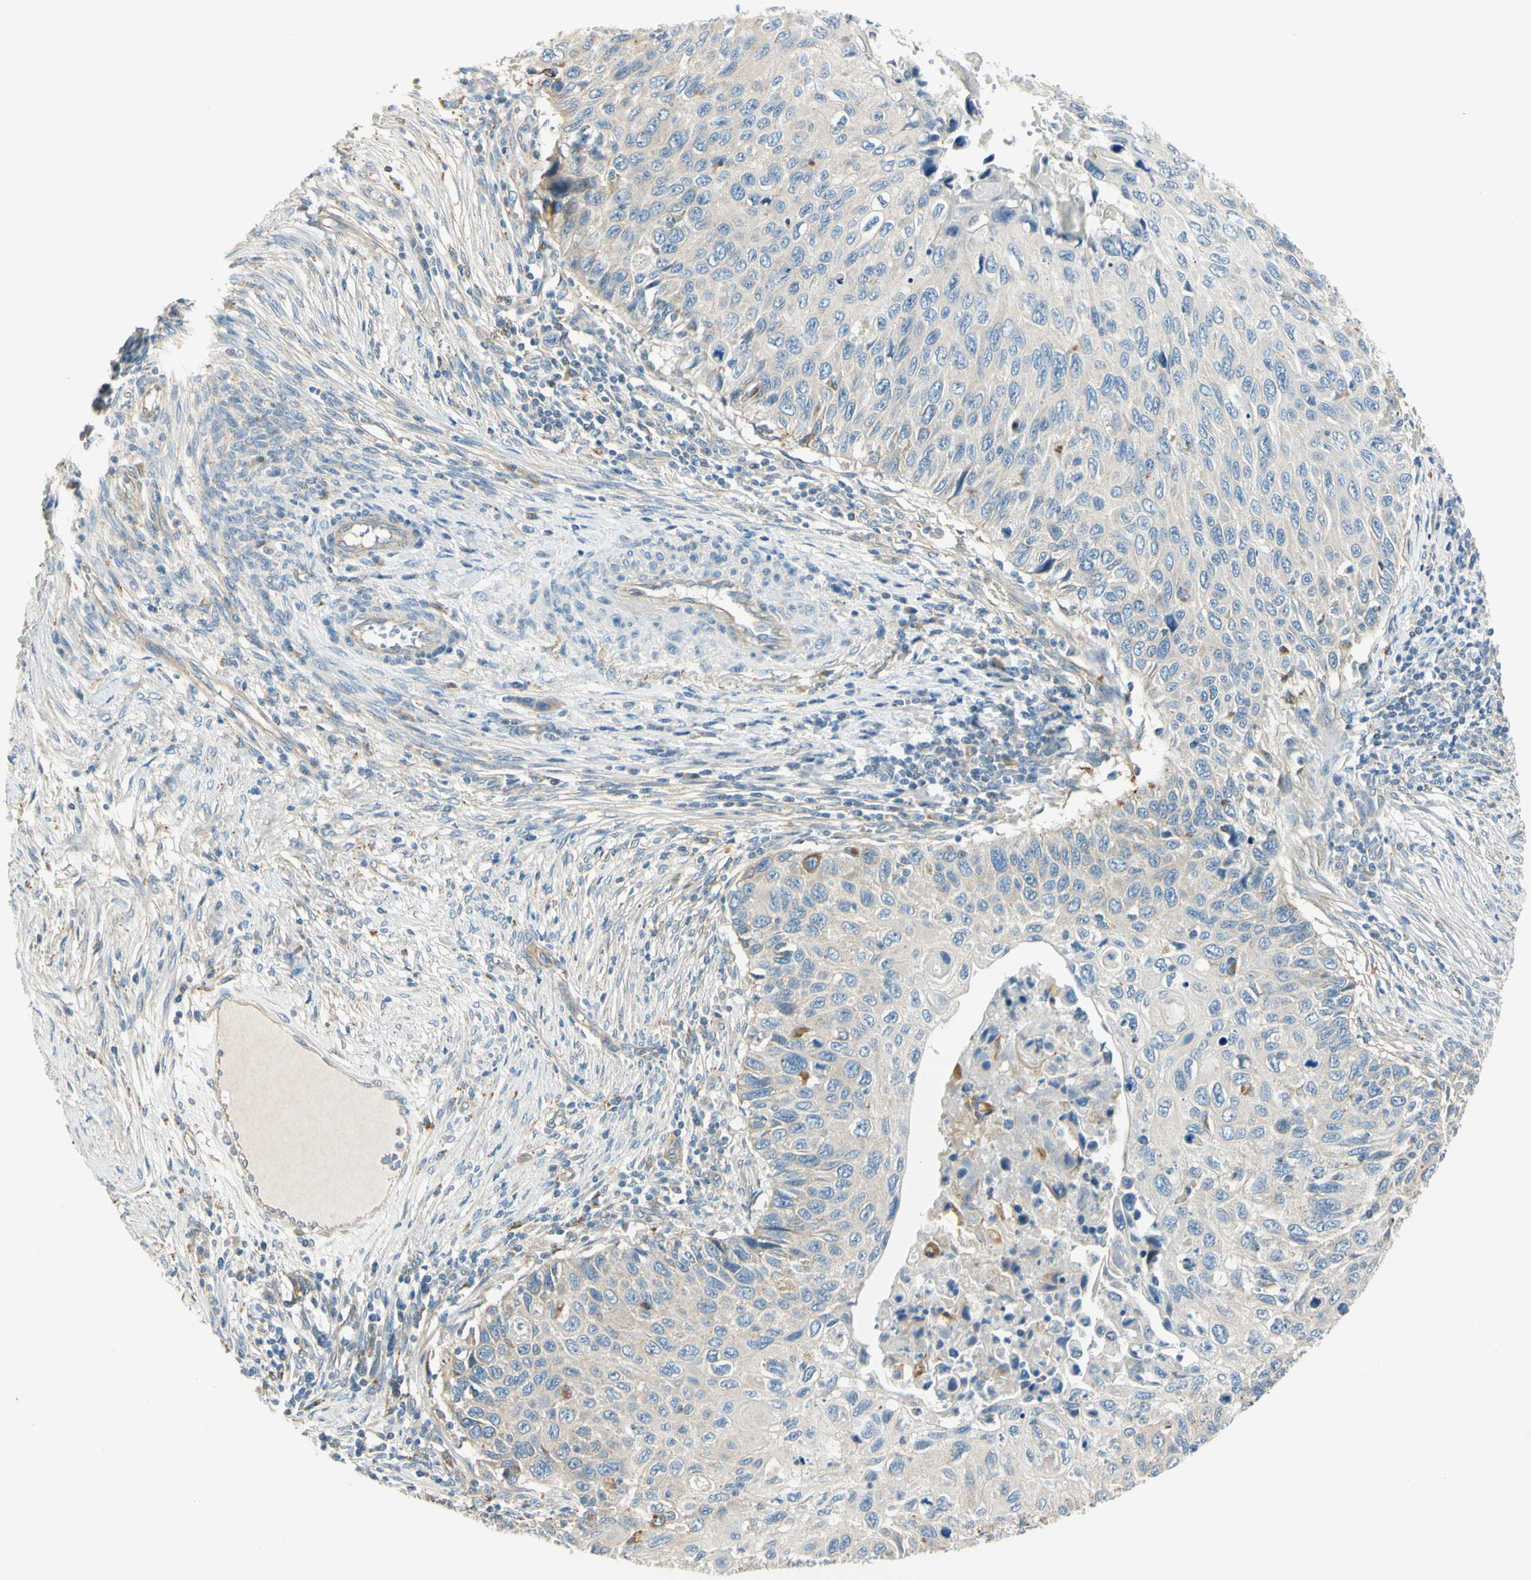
{"staining": {"intensity": "negative", "quantity": "none", "location": "none"}, "tissue": "cervical cancer", "cell_type": "Tumor cells", "image_type": "cancer", "snomed": [{"axis": "morphology", "description": "Squamous cell carcinoma, NOS"}, {"axis": "topography", "description": "Cervix"}], "caption": "Immunohistochemistry micrograph of human cervical cancer stained for a protein (brown), which displays no staining in tumor cells.", "gene": "LAMA3", "patient": {"sex": "female", "age": 70}}